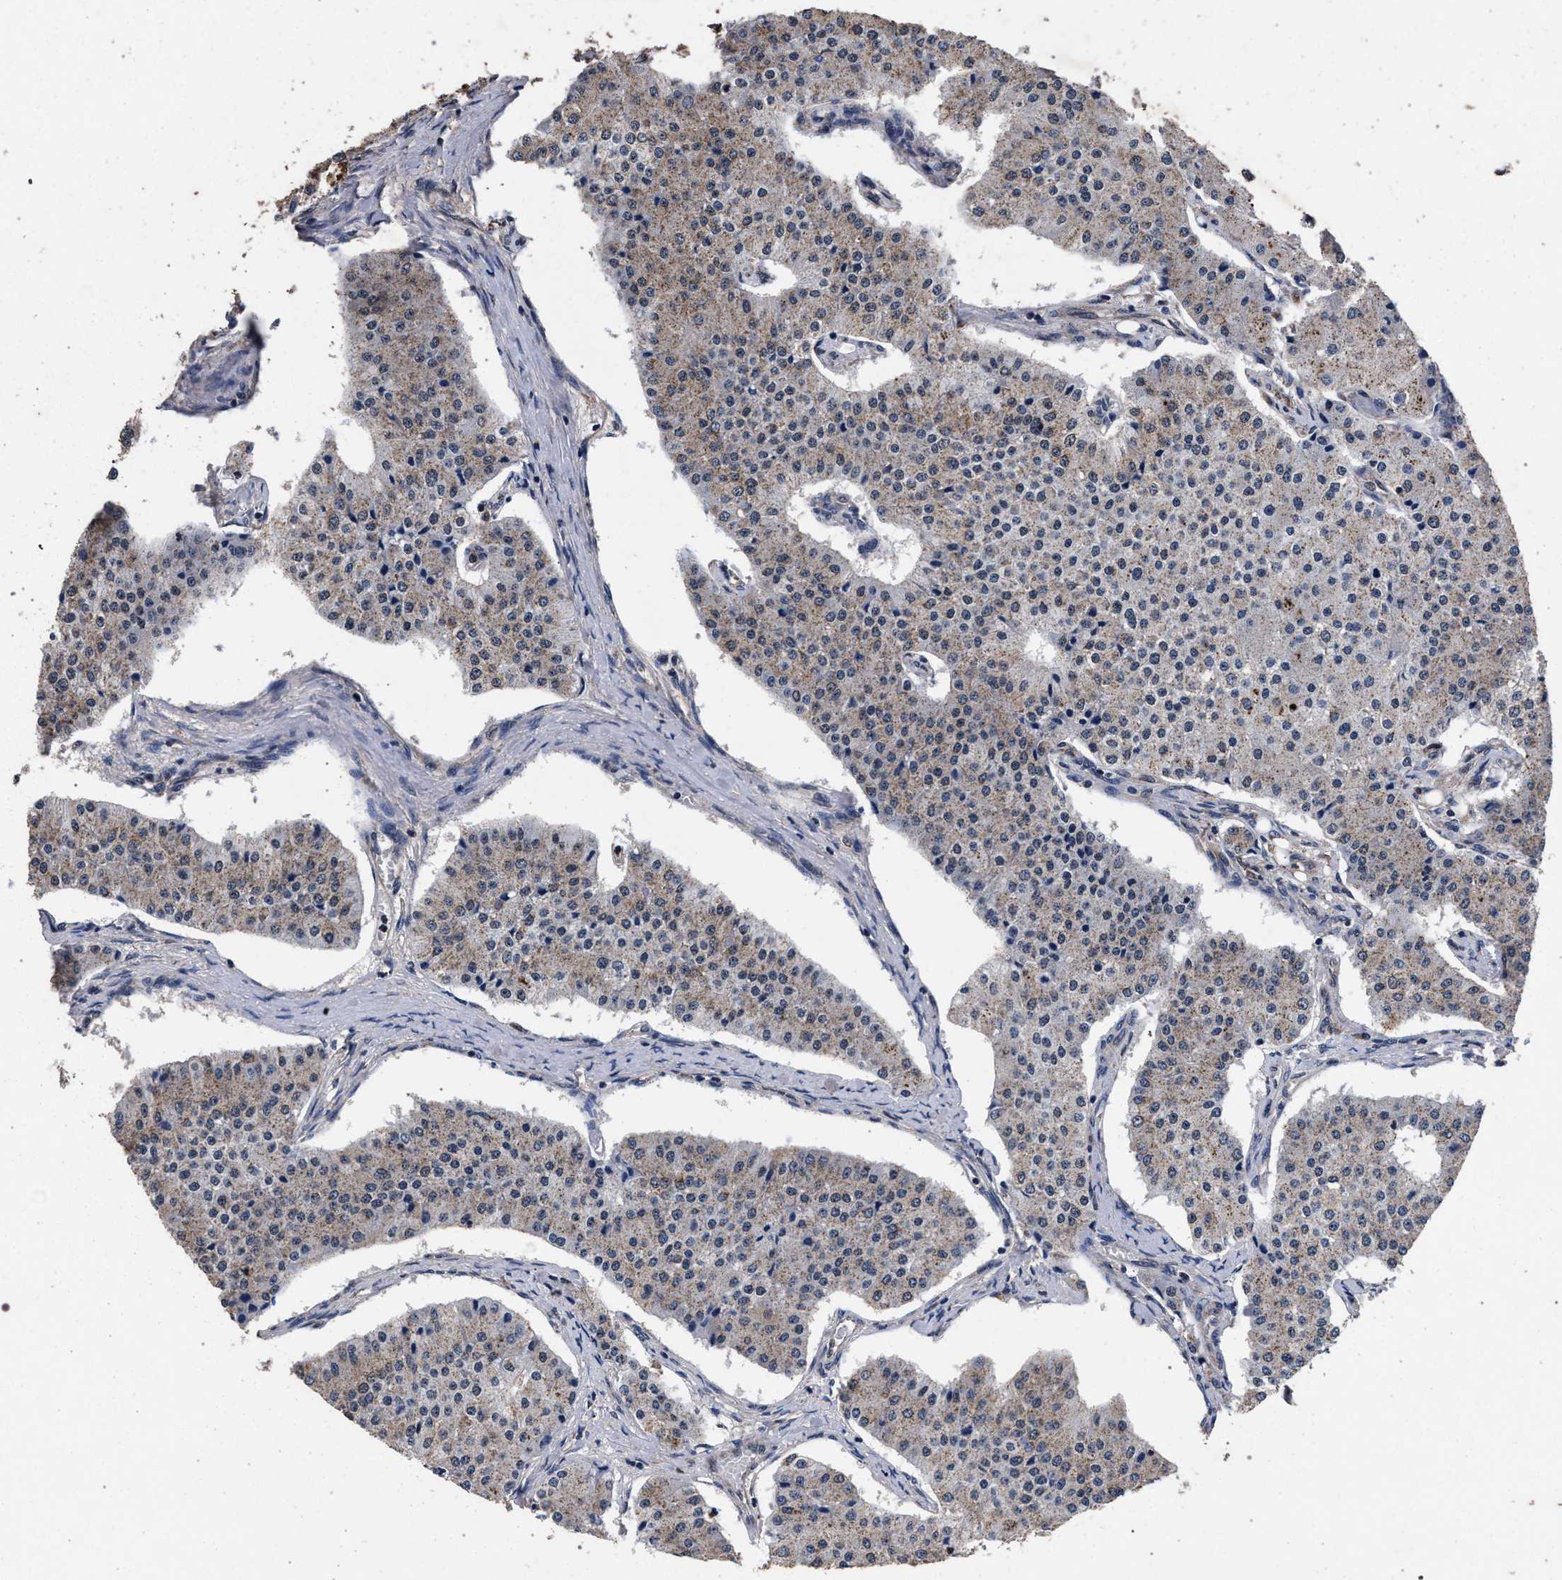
{"staining": {"intensity": "weak", "quantity": ">75%", "location": "cytoplasmic/membranous"}, "tissue": "carcinoid", "cell_type": "Tumor cells", "image_type": "cancer", "snomed": [{"axis": "morphology", "description": "Carcinoid, malignant, NOS"}, {"axis": "topography", "description": "Colon"}], "caption": "Brown immunohistochemical staining in carcinoid shows weak cytoplasmic/membranous staining in approximately >75% of tumor cells.", "gene": "ACOX1", "patient": {"sex": "female", "age": 52}}